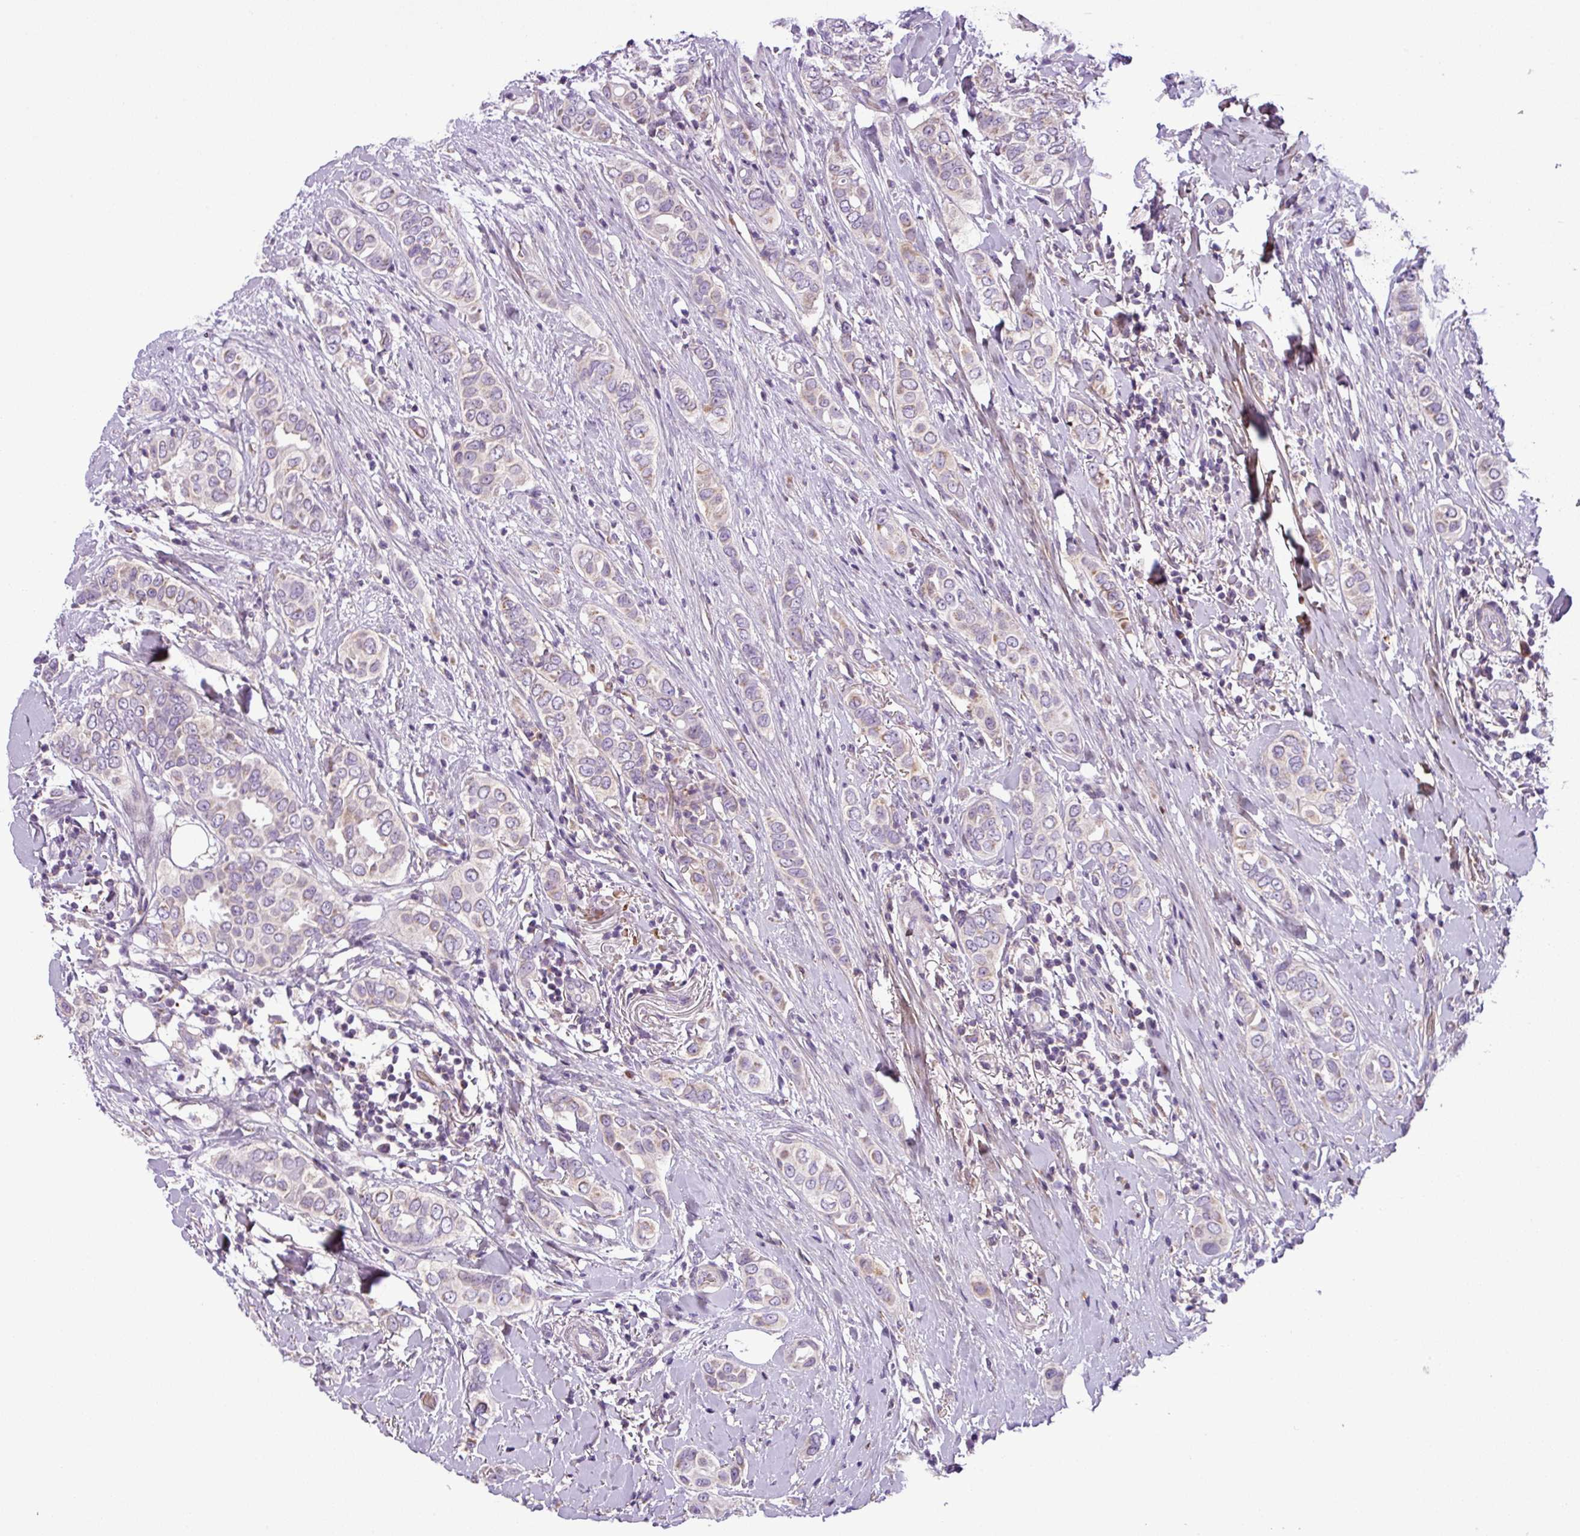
{"staining": {"intensity": "weak", "quantity": "<25%", "location": "cytoplasmic/membranous"}, "tissue": "breast cancer", "cell_type": "Tumor cells", "image_type": "cancer", "snomed": [{"axis": "morphology", "description": "Lobular carcinoma"}, {"axis": "topography", "description": "Breast"}], "caption": "Breast lobular carcinoma stained for a protein using IHC demonstrates no expression tumor cells.", "gene": "FAM183A", "patient": {"sex": "female", "age": 51}}